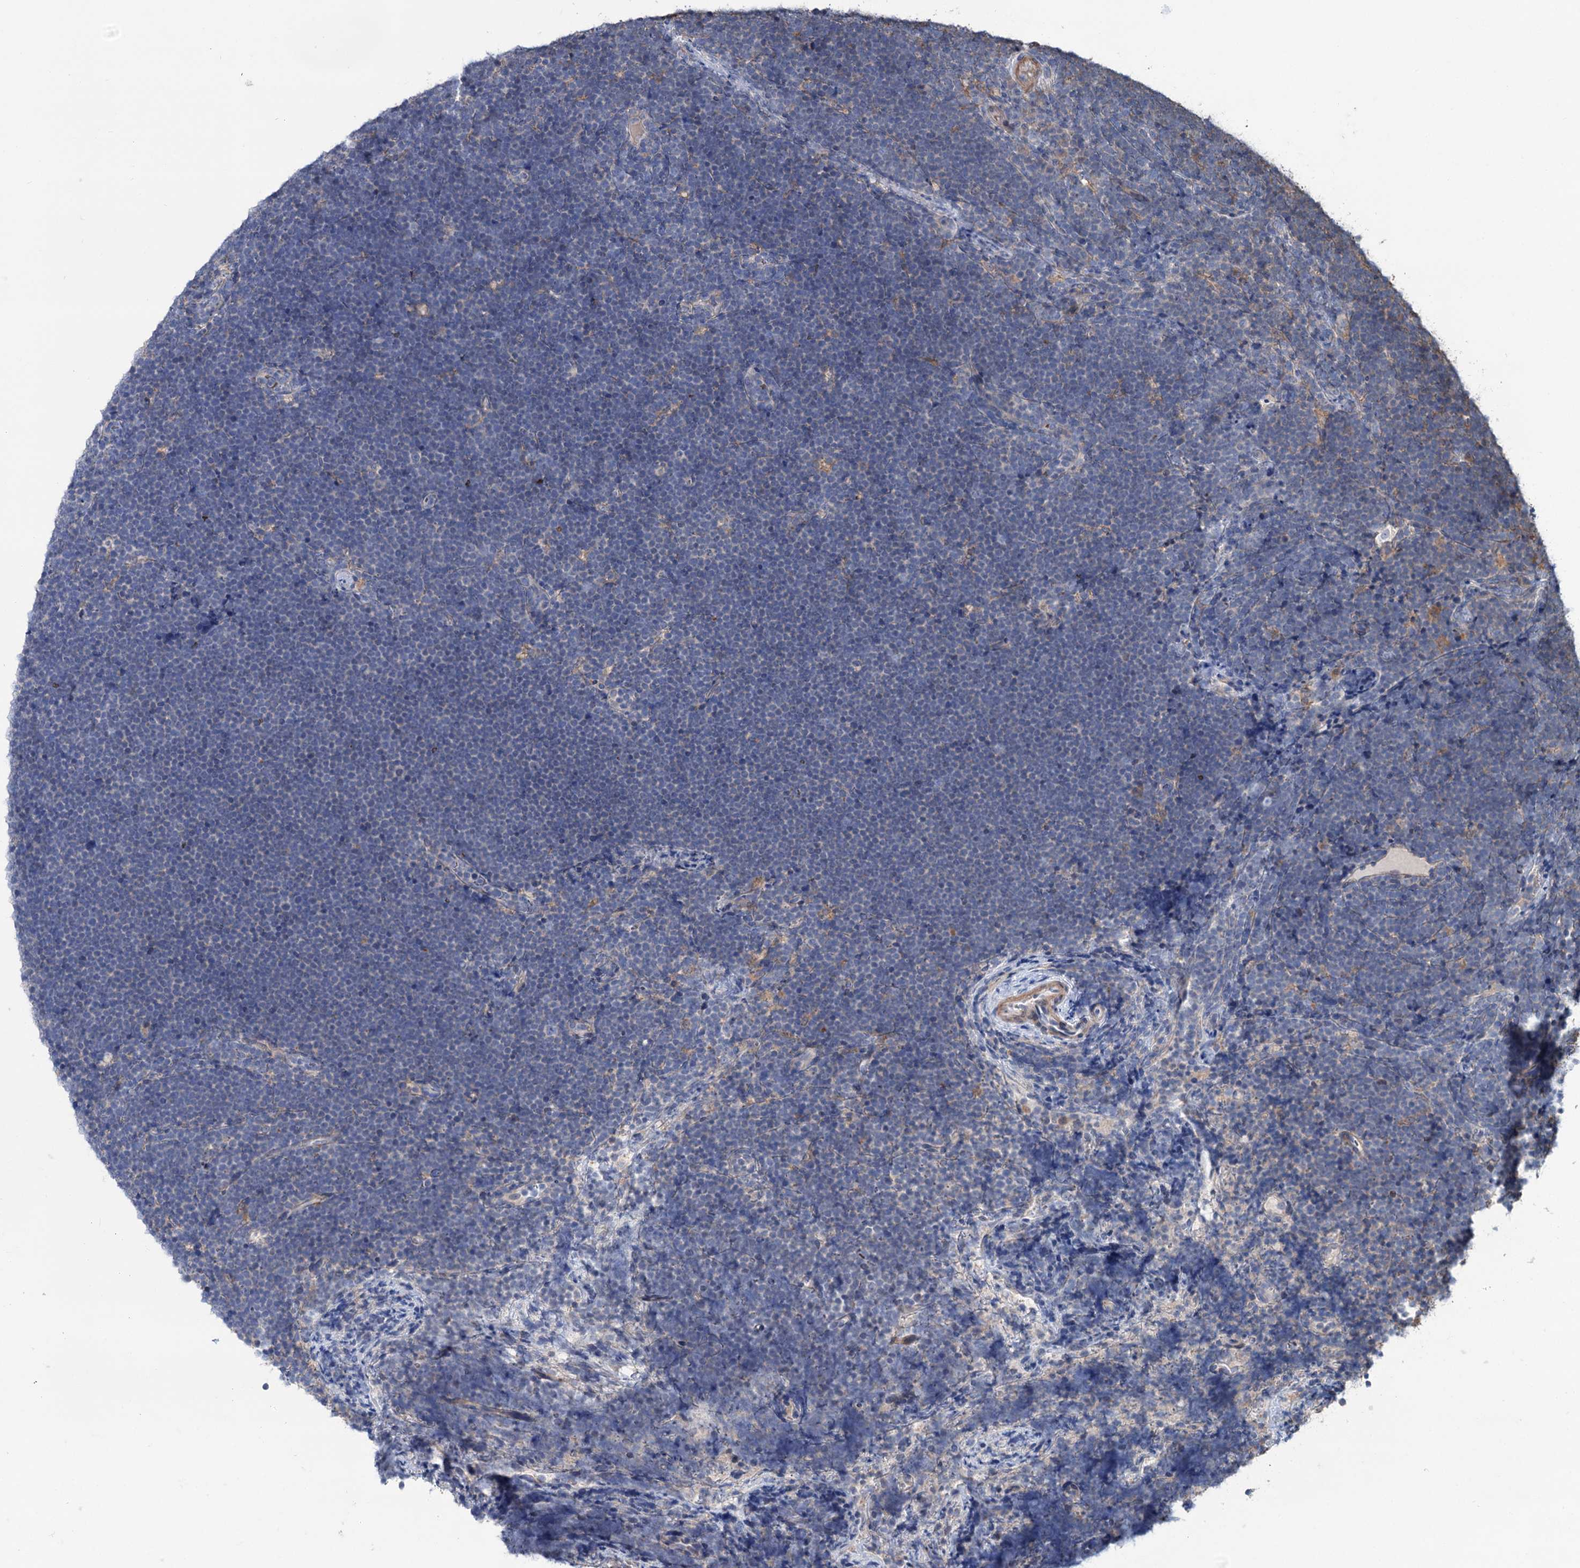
{"staining": {"intensity": "negative", "quantity": "none", "location": "none"}, "tissue": "lymphoma", "cell_type": "Tumor cells", "image_type": "cancer", "snomed": [{"axis": "morphology", "description": "Malignant lymphoma, non-Hodgkin's type, High grade"}, {"axis": "topography", "description": "Lymph node"}], "caption": "Human lymphoma stained for a protein using IHC reveals no staining in tumor cells.", "gene": "GRIP1", "patient": {"sex": "male", "age": 13}}